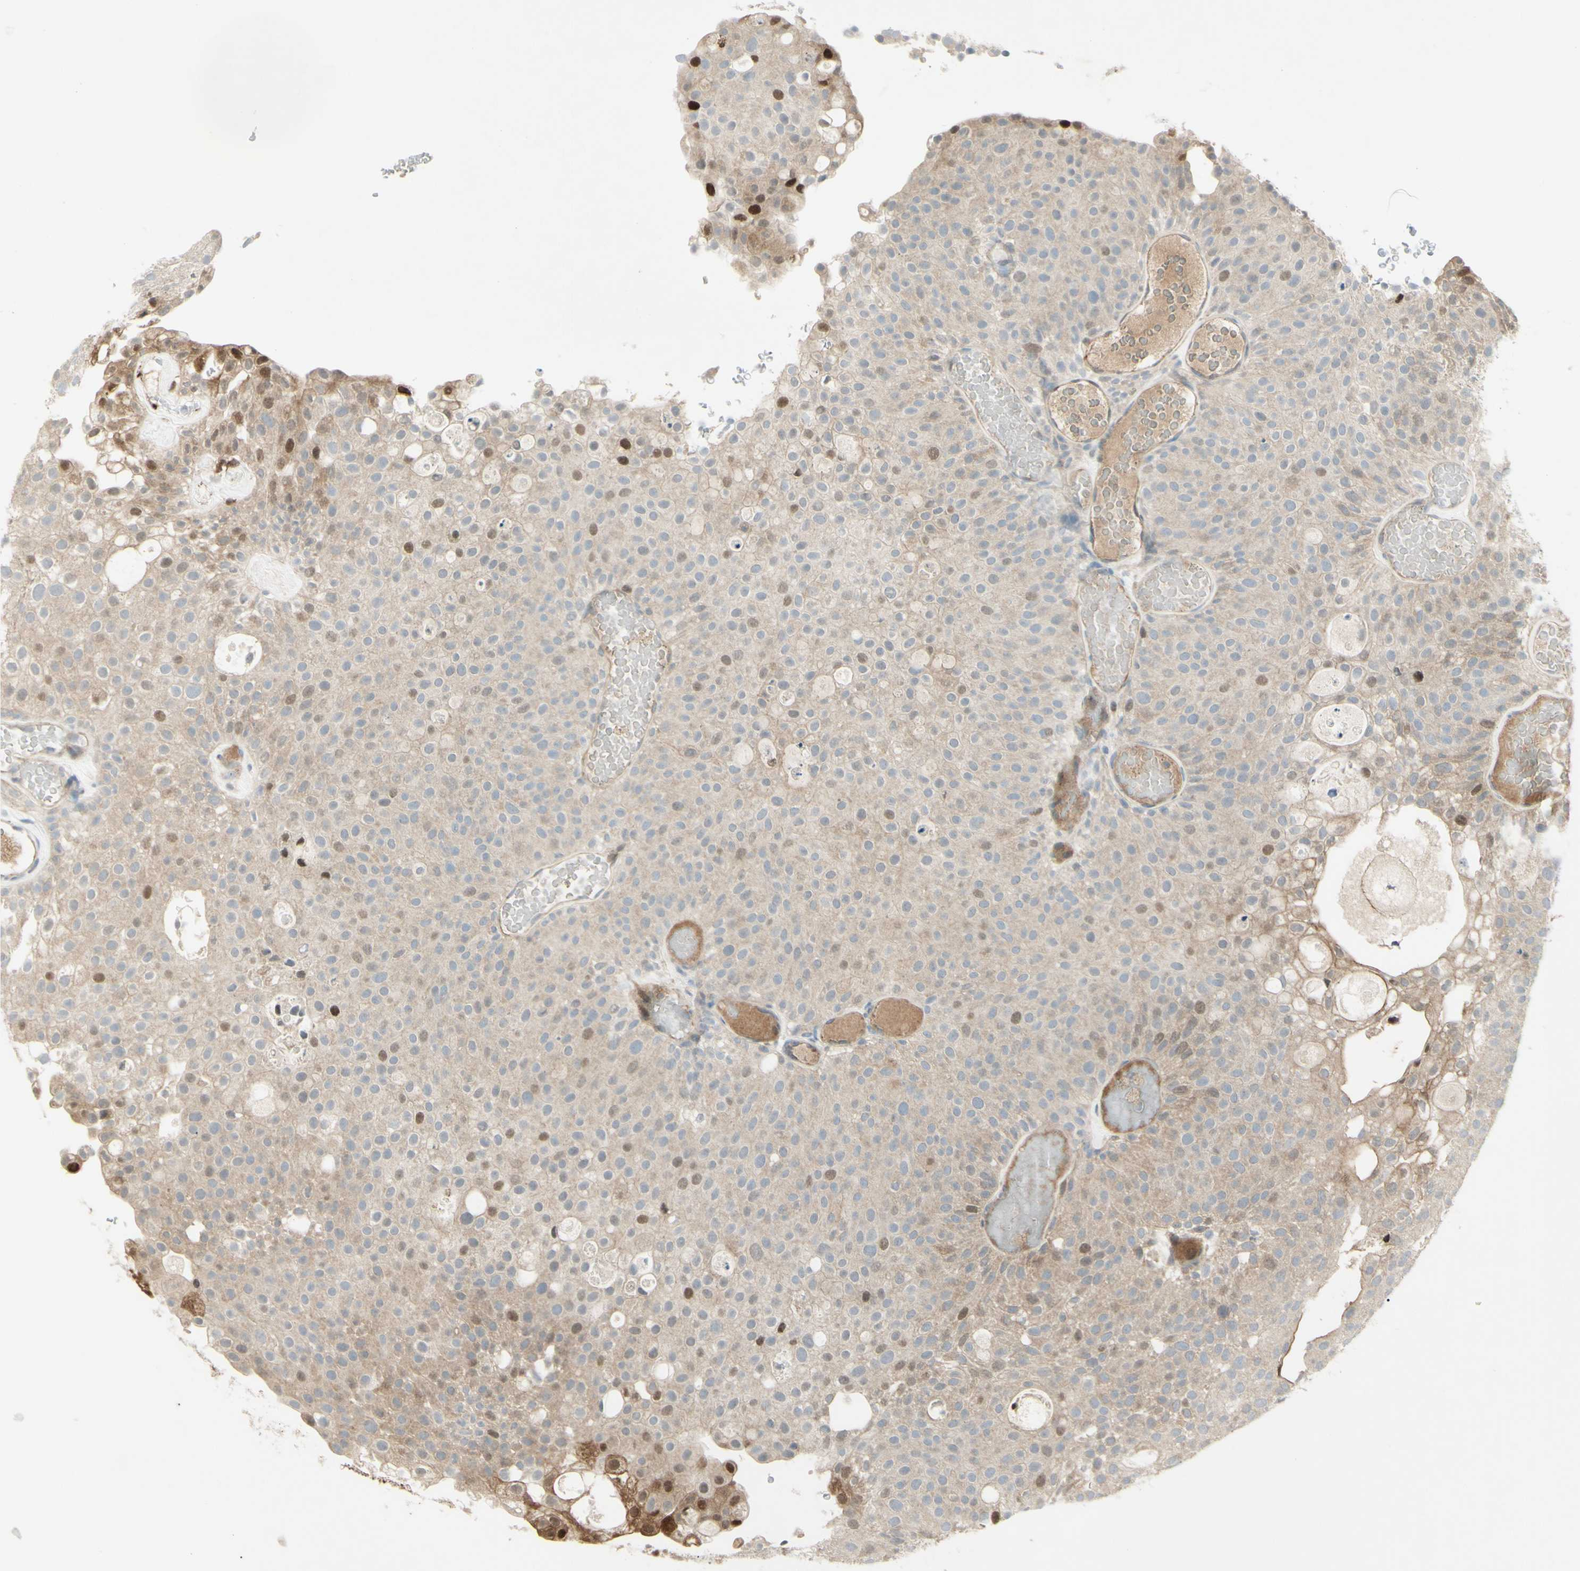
{"staining": {"intensity": "moderate", "quantity": "25%-75%", "location": "cytoplasmic/membranous"}, "tissue": "urothelial cancer", "cell_type": "Tumor cells", "image_type": "cancer", "snomed": [{"axis": "morphology", "description": "Urothelial carcinoma, Low grade"}, {"axis": "topography", "description": "Urinary bladder"}], "caption": "This histopathology image reveals IHC staining of urothelial cancer, with medium moderate cytoplasmic/membranous staining in about 25%-75% of tumor cells.", "gene": "C1orf159", "patient": {"sex": "male", "age": 78}}